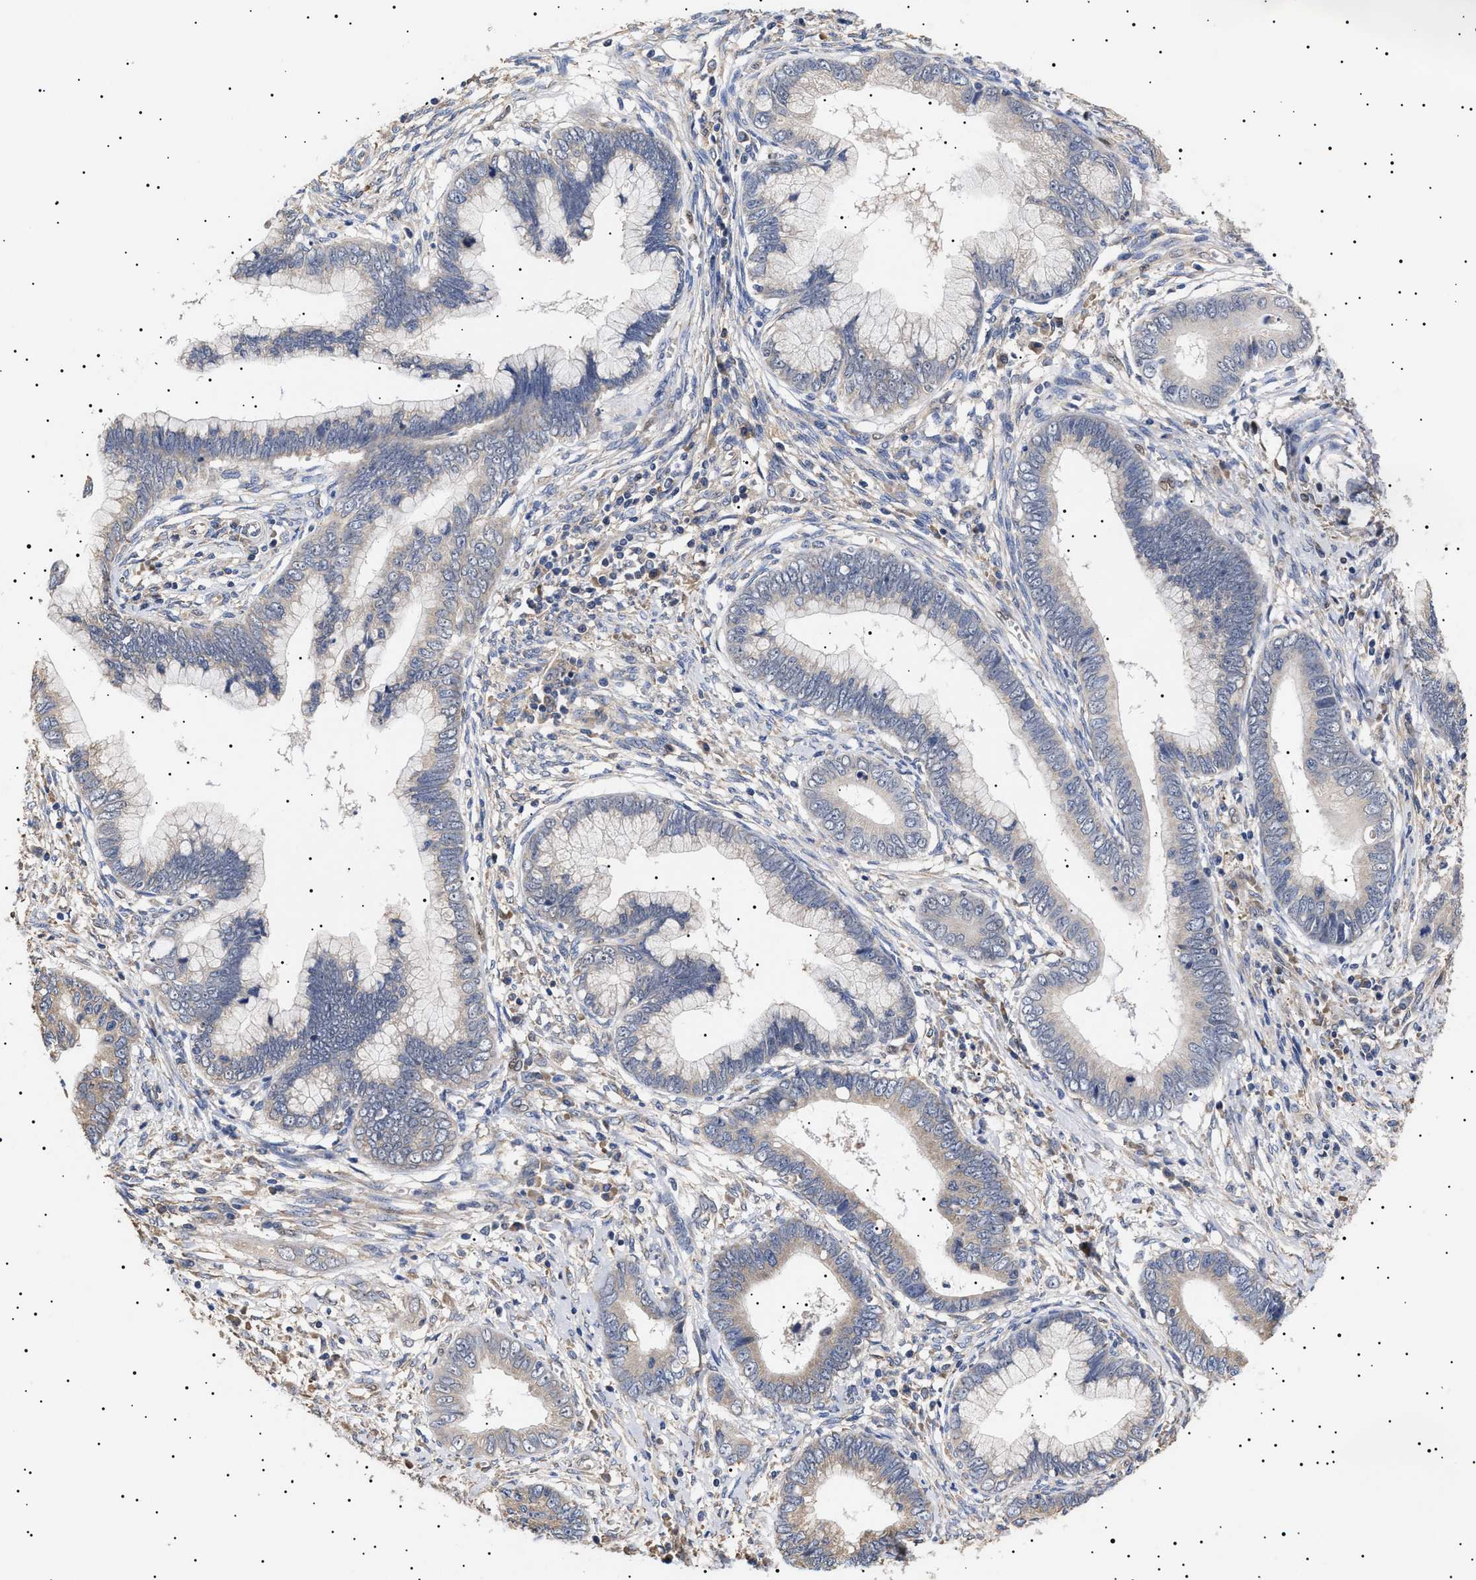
{"staining": {"intensity": "negative", "quantity": "none", "location": "none"}, "tissue": "cervical cancer", "cell_type": "Tumor cells", "image_type": "cancer", "snomed": [{"axis": "morphology", "description": "Adenocarcinoma, NOS"}, {"axis": "topography", "description": "Cervix"}], "caption": "Immunohistochemistry (IHC) histopathology image of cervical cancer (adenocarcinoma) stained for a protein (brown), which reveals no positivity in tumor cells.", "gene": "KRBA1", "patient": {"sex": "female", "age": 44}}